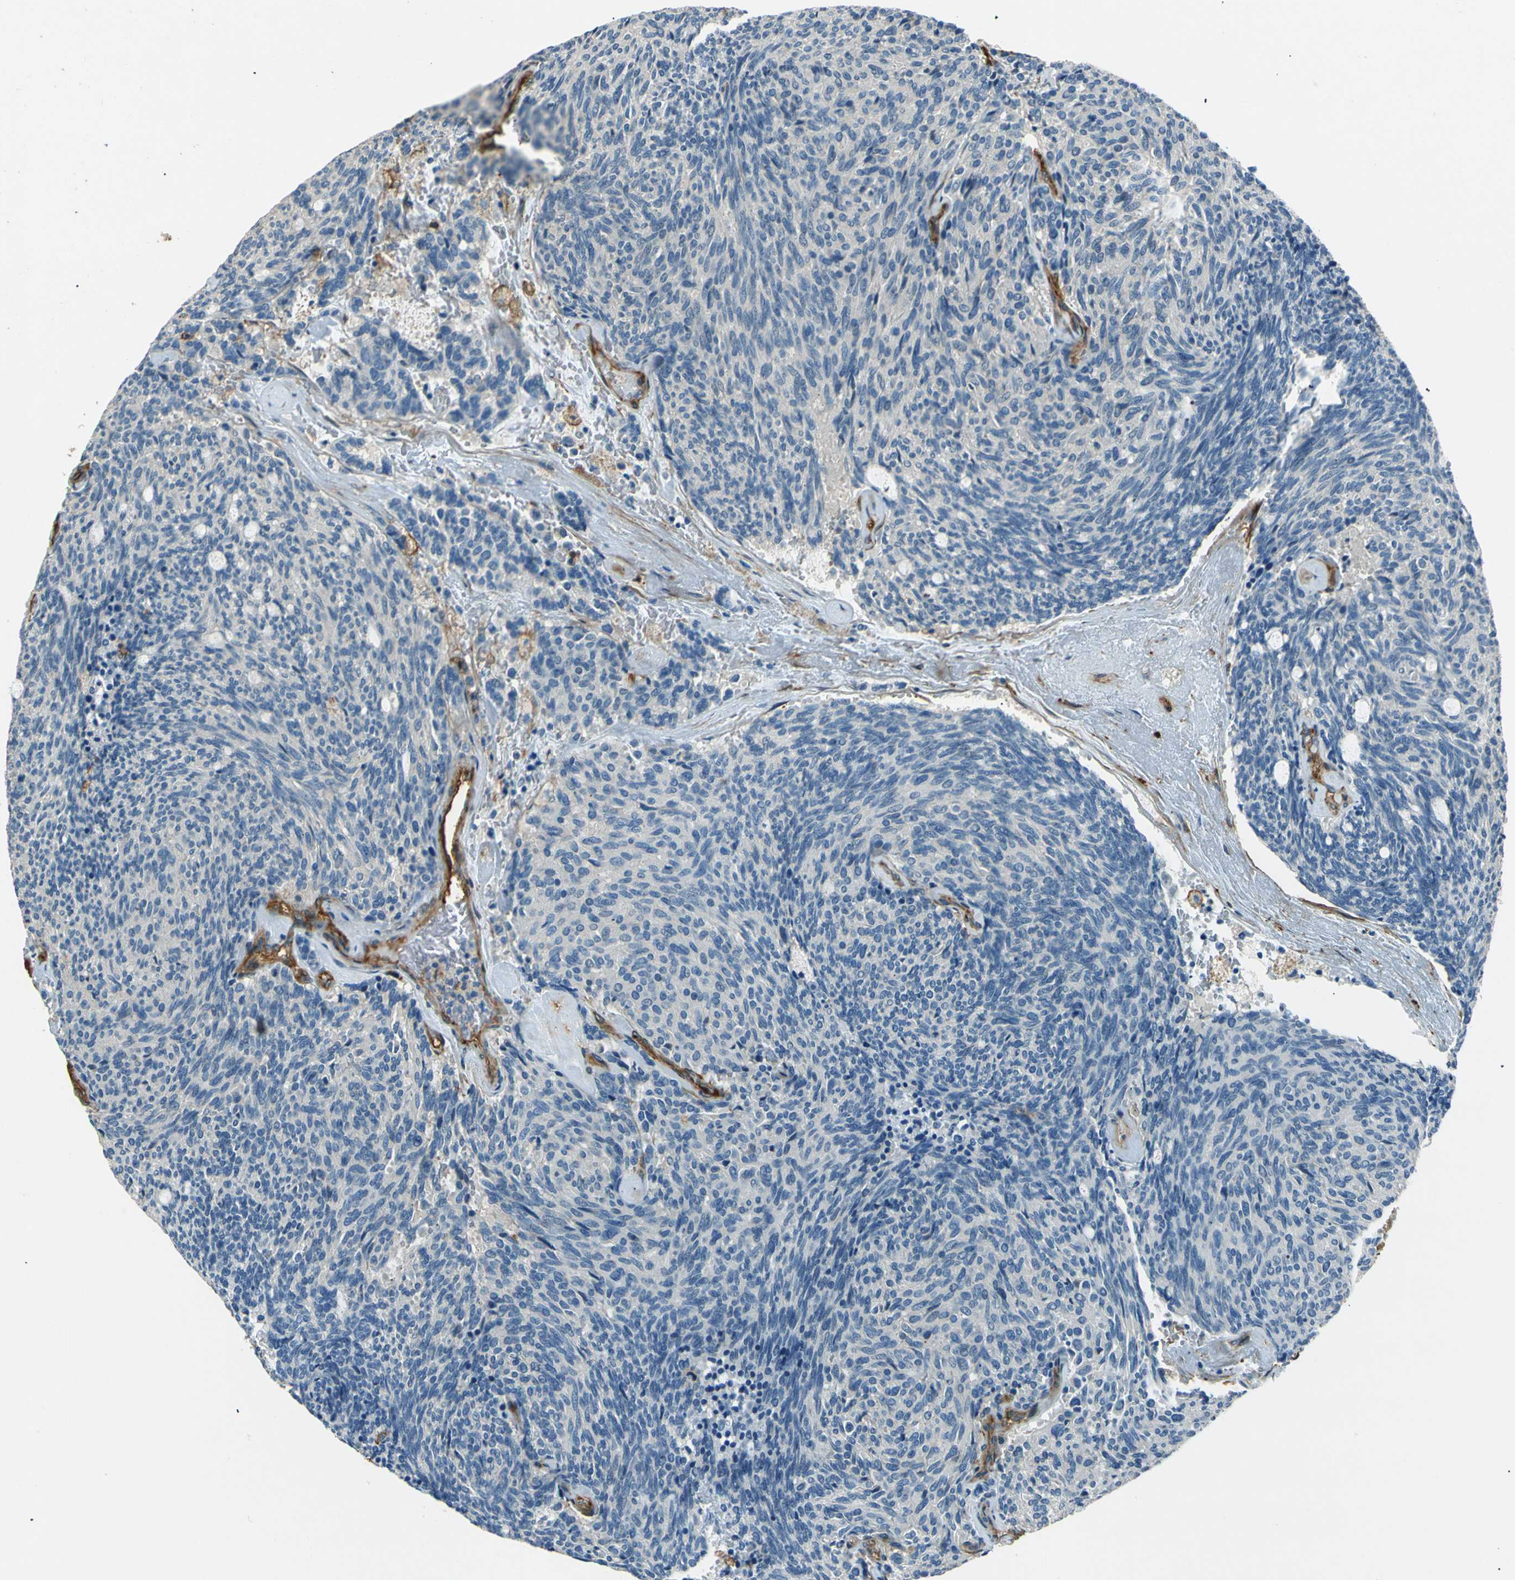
{"staining": {"intensity": "negative", "quantity": "none", "location": "none"}, "tissue": "carcinoid", "cell_type": "Tumor cells", "image_type": "cancer", "snomed": [{"axis": "morphology", "description": "Carcinoid, malignant, NOS"}, {"axis": "topography", "description": "Pancreas"}], "caption": "DAB immunohistochemical staining of carcinoid reveals no significant expression in tumor cells. (DAB IHC with hematoxylin counter stain).", "gene": "ENTPD1", "patient": {"sex": "female", "age": 54}}